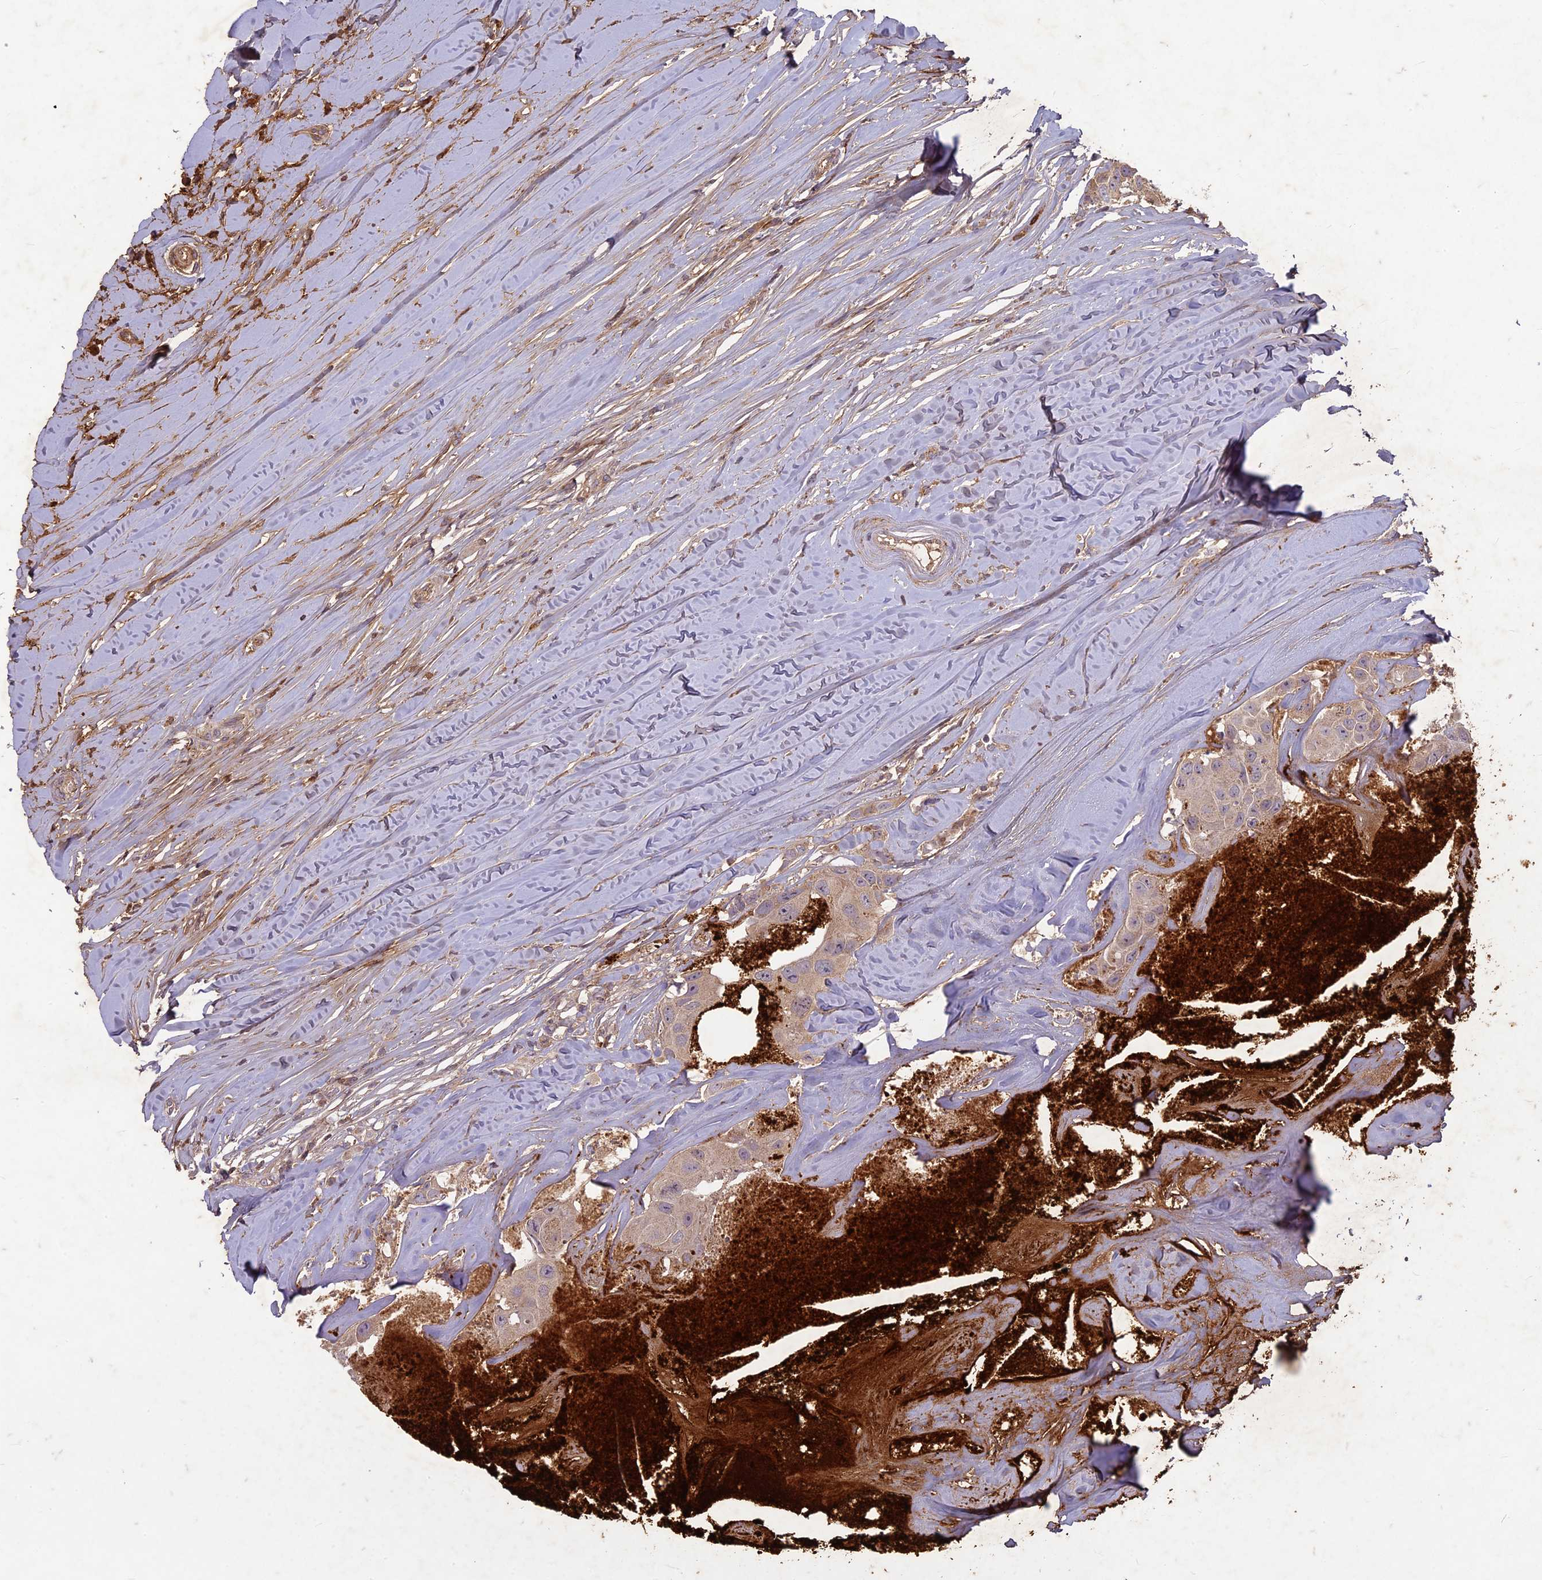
{"staining": {"intensity": "weak", "quantity": ">75%", "location": "cytoplasmic/membranous"}, "tissue": "head and neck cancer", "cell_type": "Tumor cells", "image_type": "cancer", "snomed": [{"axis": "morphology", "description": "Adenocarcinoma, NOS"}, {"axis": "morphology", "description": "Adenocarcinoma, metastatic, NOS"}, {"axis": "topography", "description": "Head-Neck"}], "caption": "Weak cytoplasmic/membranous positivity is seen in approximately >75% of tumor cells in head and neck metastatic adenocarcinoma.", "gene": "TCF25", "patient": {"sex": "male", "age": 75}}